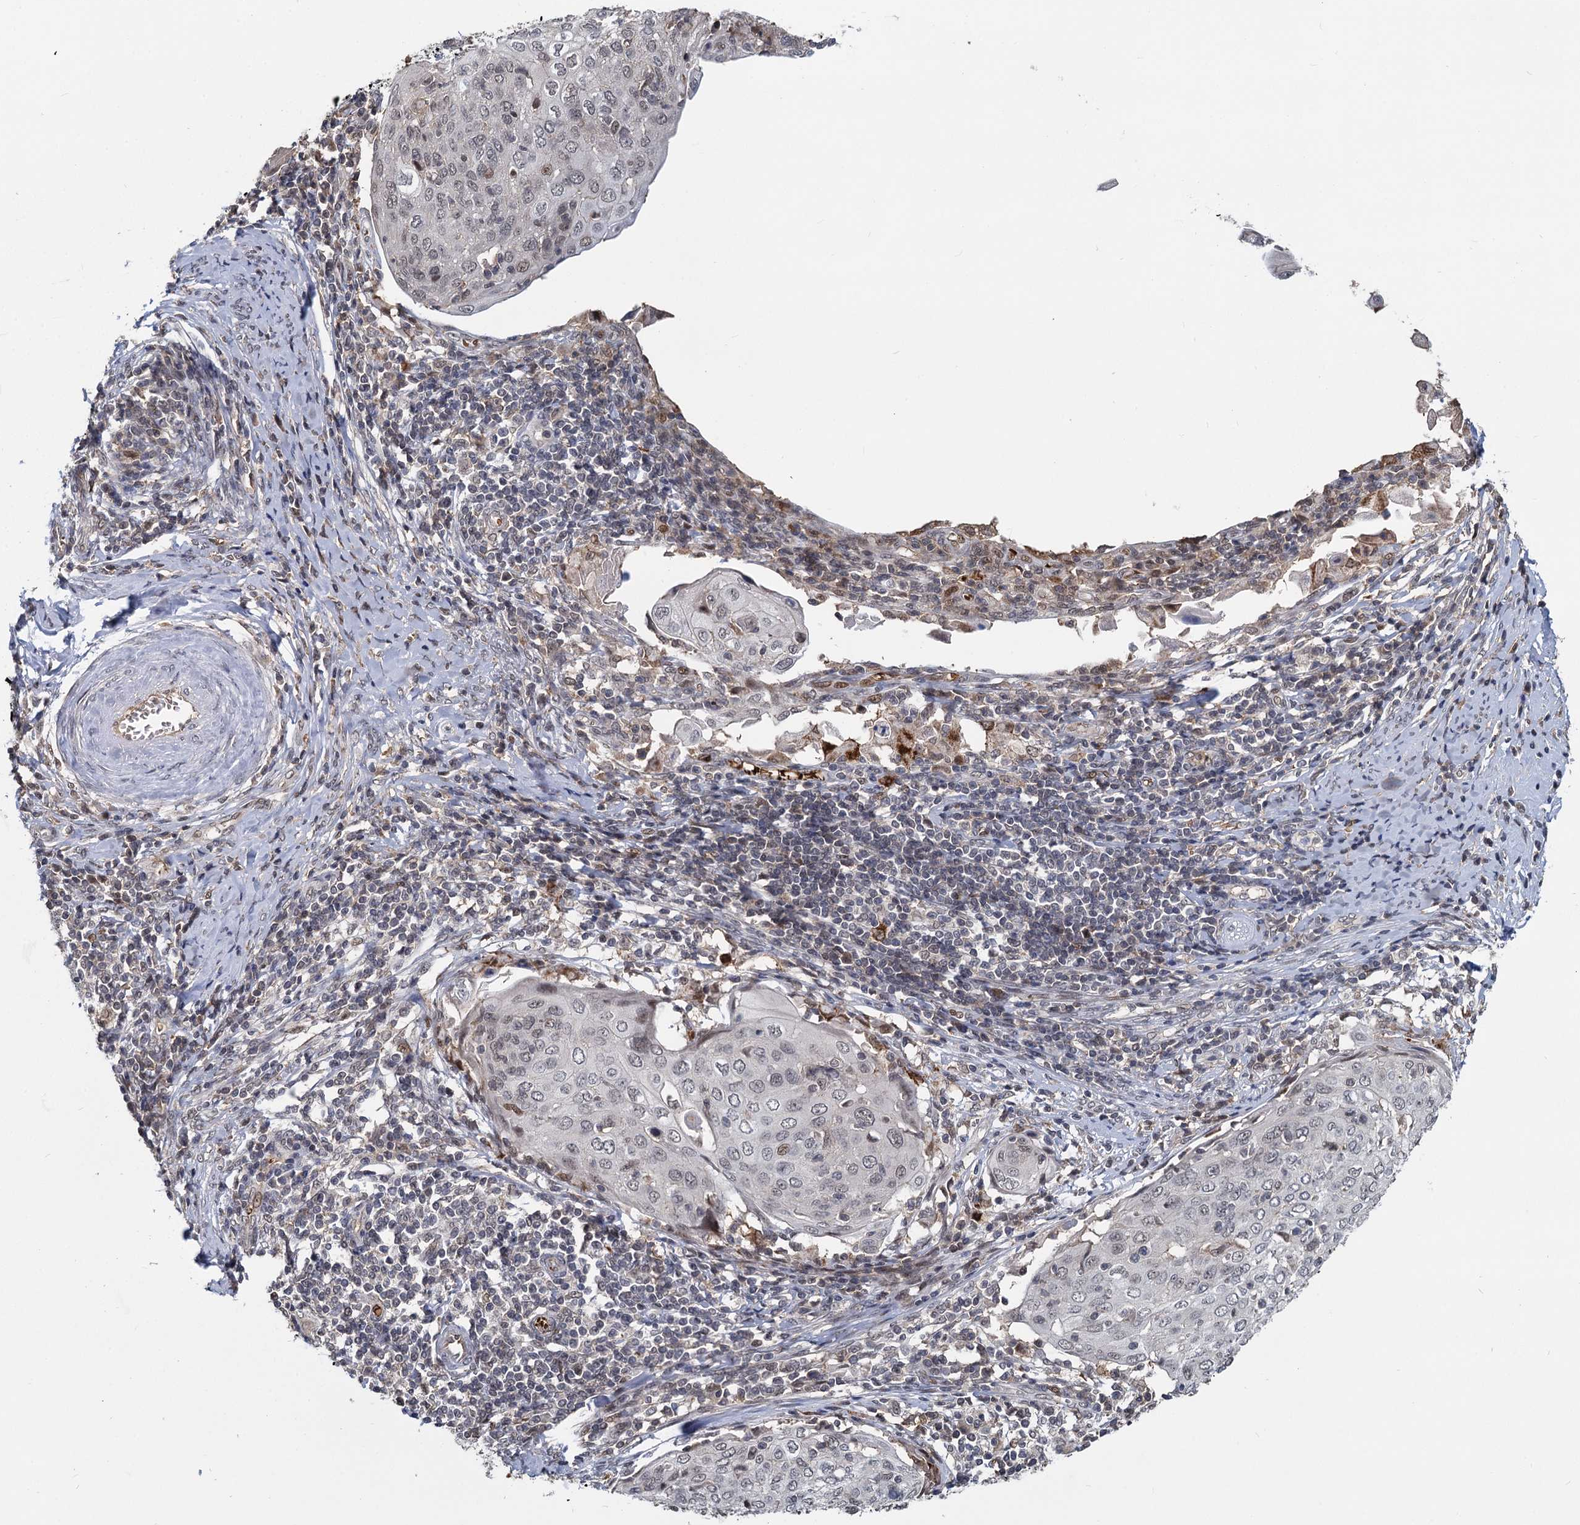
{"staining": {"intensity": "weak", "quantity": "25%-75%", "location": "nuclear"}, "tissue": "cervical cancer", "cell_type": "Tumor cells", "image_type": "cancer", "snomed": [{"axis": "morphology", "description": "Squamous cell carcinoma, NOS"}, {"axis": "topography", "description": "Cervix"}], "caption": "IHC histopathology image of human squamous cell carcinoma (cervical) stained for a protein (brown), which reveals low levels of weak nuclear positivity in approximately 25%-75% of tumor cells.", "gene": "FANCI", "patient": {"sex": "female", "age": 67}}